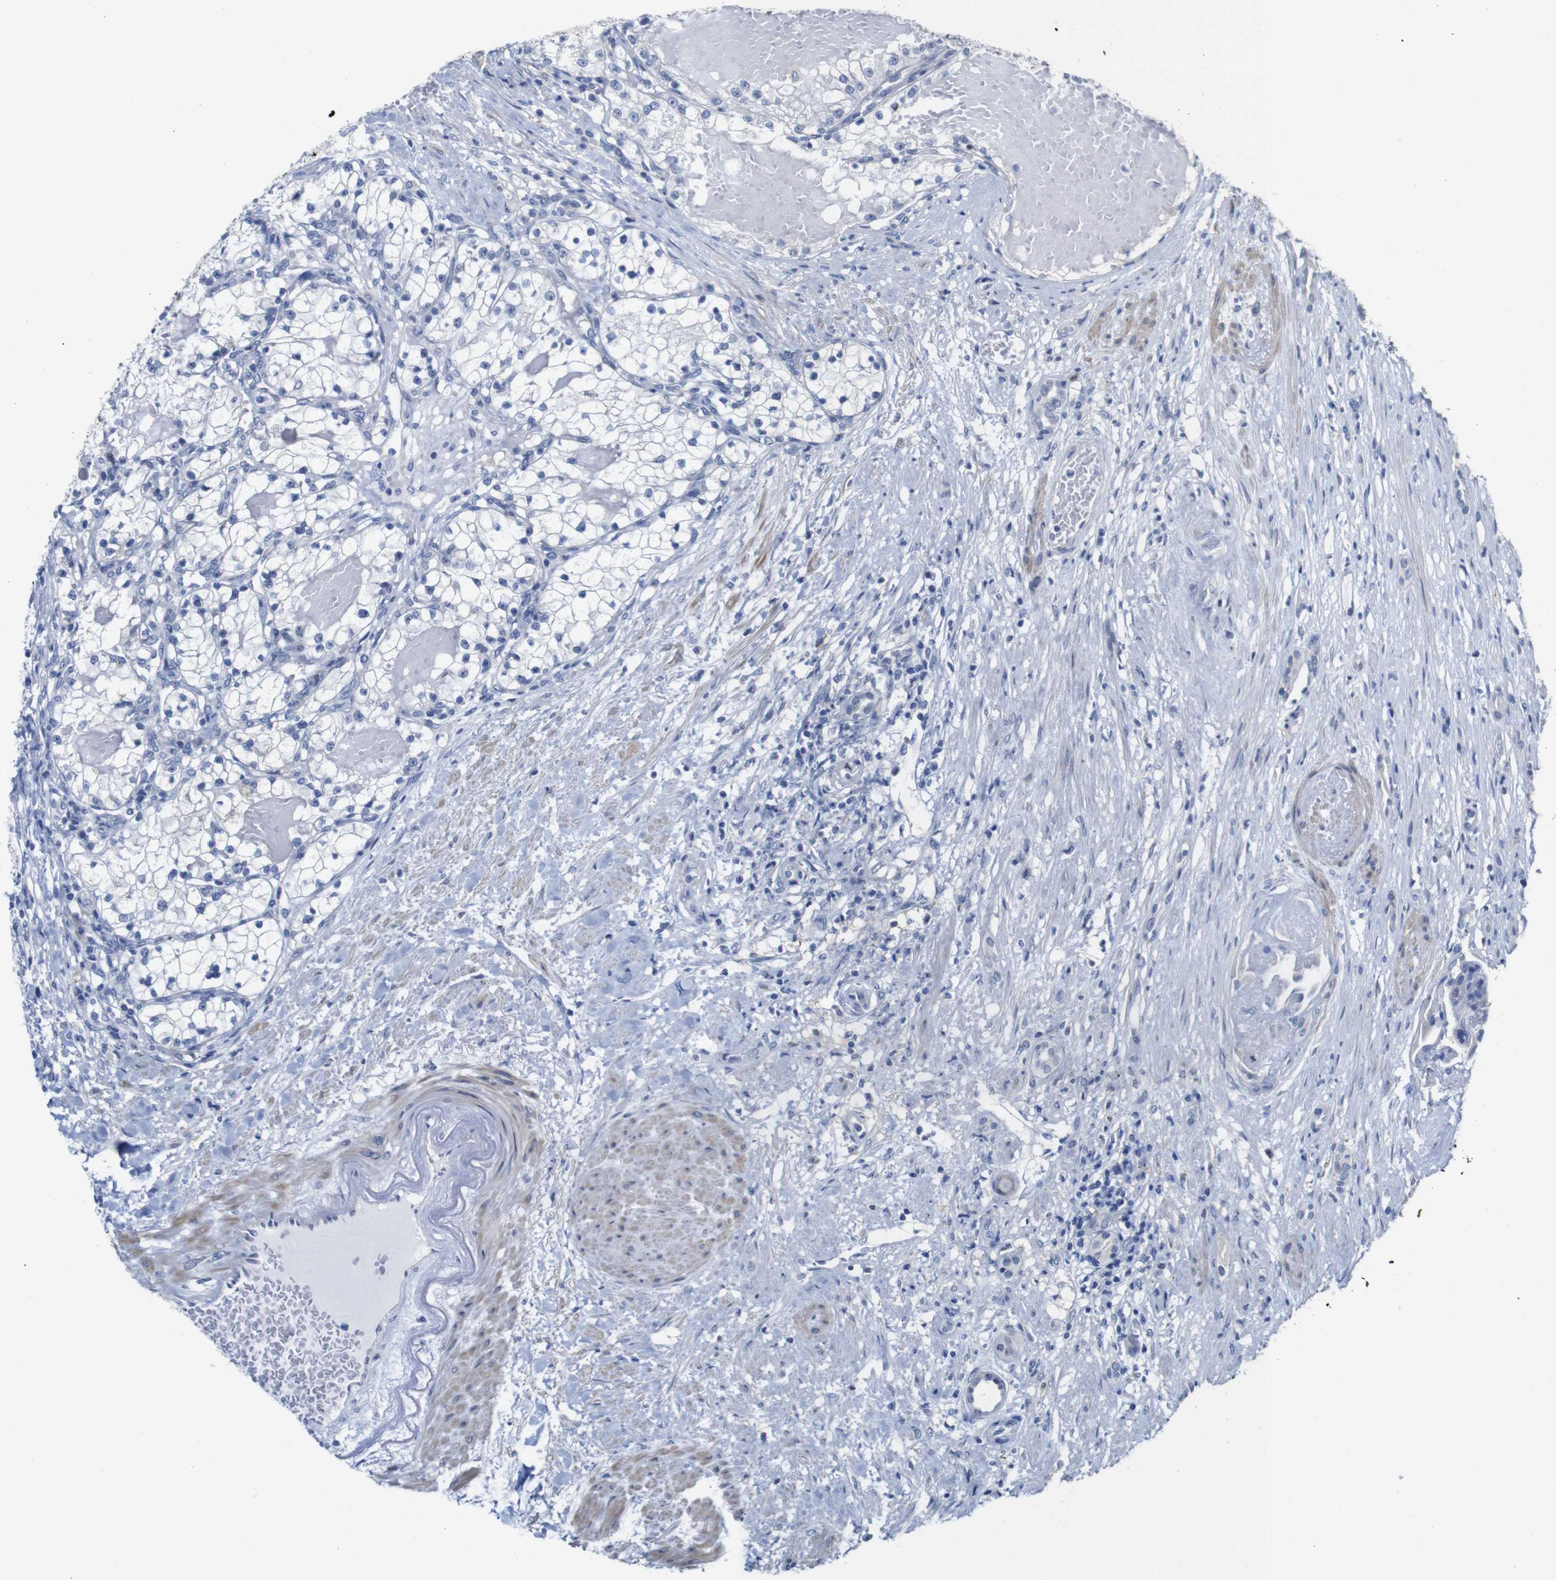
{"staining": {"intensity": "negative", "quantity": "none", "location": "none"}, "tissue": "renal cancer", "cell_type": "Tumor cells", "image_type": "cancer", "snomed": [{"axis": "morphology", "description": "Adenocarcinoma, NOS"}, {"axis": "topography", "description": "Kidney"}], "caption": "Immunohistochemistry (IHC) histopathology image of human adenocarcinoma (renal) stained for a protein (brown), which exhibits no expression in tumor cells.", "gene": "TCEAL9", "patient": {"sex": "male", "age": 68}}